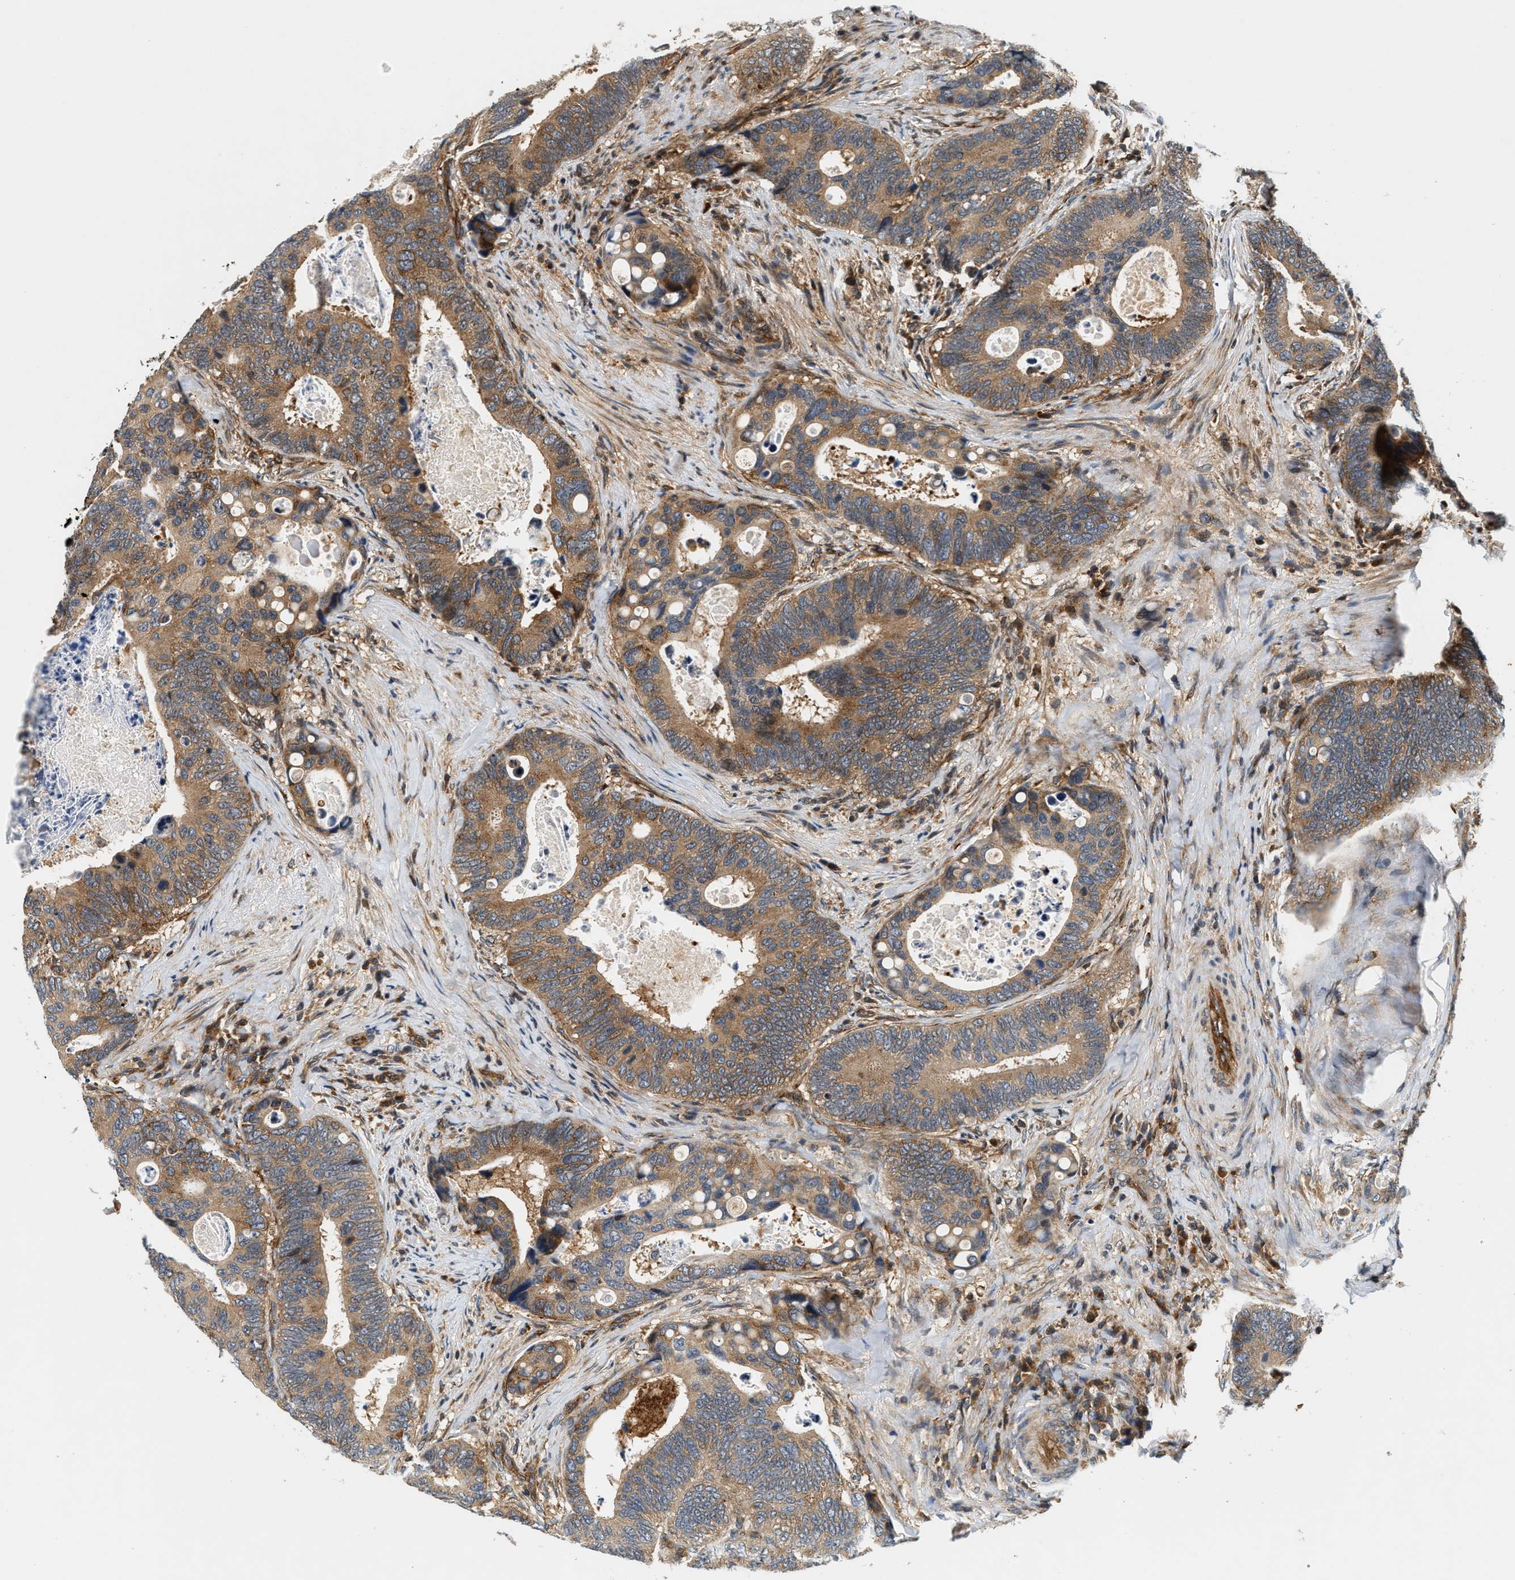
{"staining": {"intensity": "moderate", "quantity": ">75%", "location": "cytoplasmic/membranous"}, "tissue": "colorectal cancer", "cell_type": "Tumor cells", "image_type": "cancer", "snomed": [{"axis": "morphology", "description": "Inflammation, NOS"}, {"axis": "morphology", "description": "Adenocarcinoma, NOS"}, {"axis": "topography", "description": "Colon"}], "caption": "A medium amount of moderate cytoplasmic/membranous expression is seen in about >75% of tumor cells in adenocarcinoma (colorectal) tissue.", "gene": "SAMD9", "patient": {"sex": "male", "age": 72}}